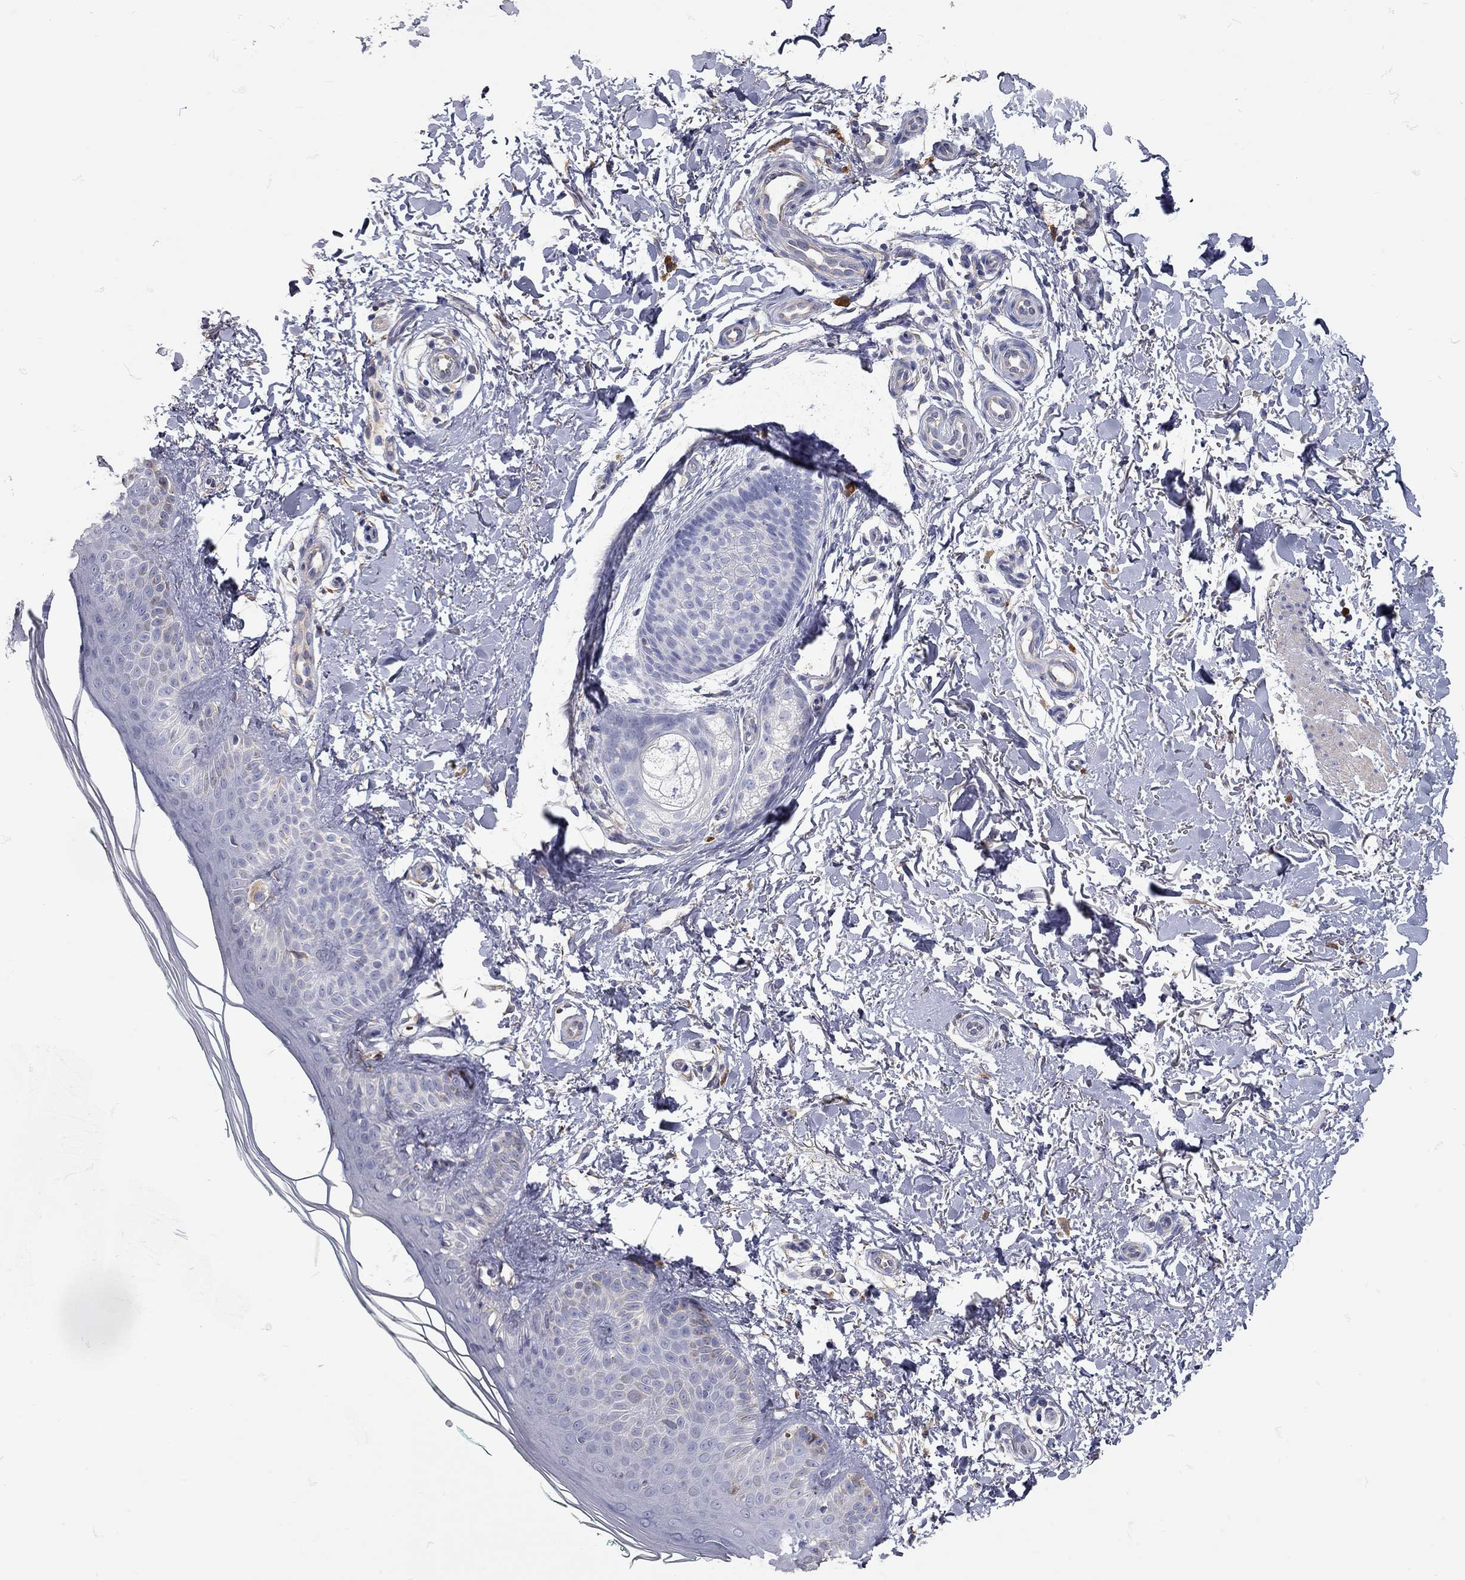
{"staining": {"intensity": "negative", "quantity": "none", "location": "none"}, "tissue": "skin", "cell_type": "Fibroblasts", "image_type": "normal", "snomed": [{"axis": "morphology", "description": "Normal tissue, NOS"}, {"axis": "morphology", "description": "Inflammation, NOS"}, {"axis": "morphology", "description": "Fibrosis, NOS"}, {"axis": "topography", "description": "Skin"}], "caption": "Unremarkable skin was stained to show a protein in brown. There is no significant staining in fibroblasts. (Immunohistochemistry (ihc), brightfield microscopy, high magnification).", "gene": "C10orf90", "patient": {"sex": "male", "age": 71}}